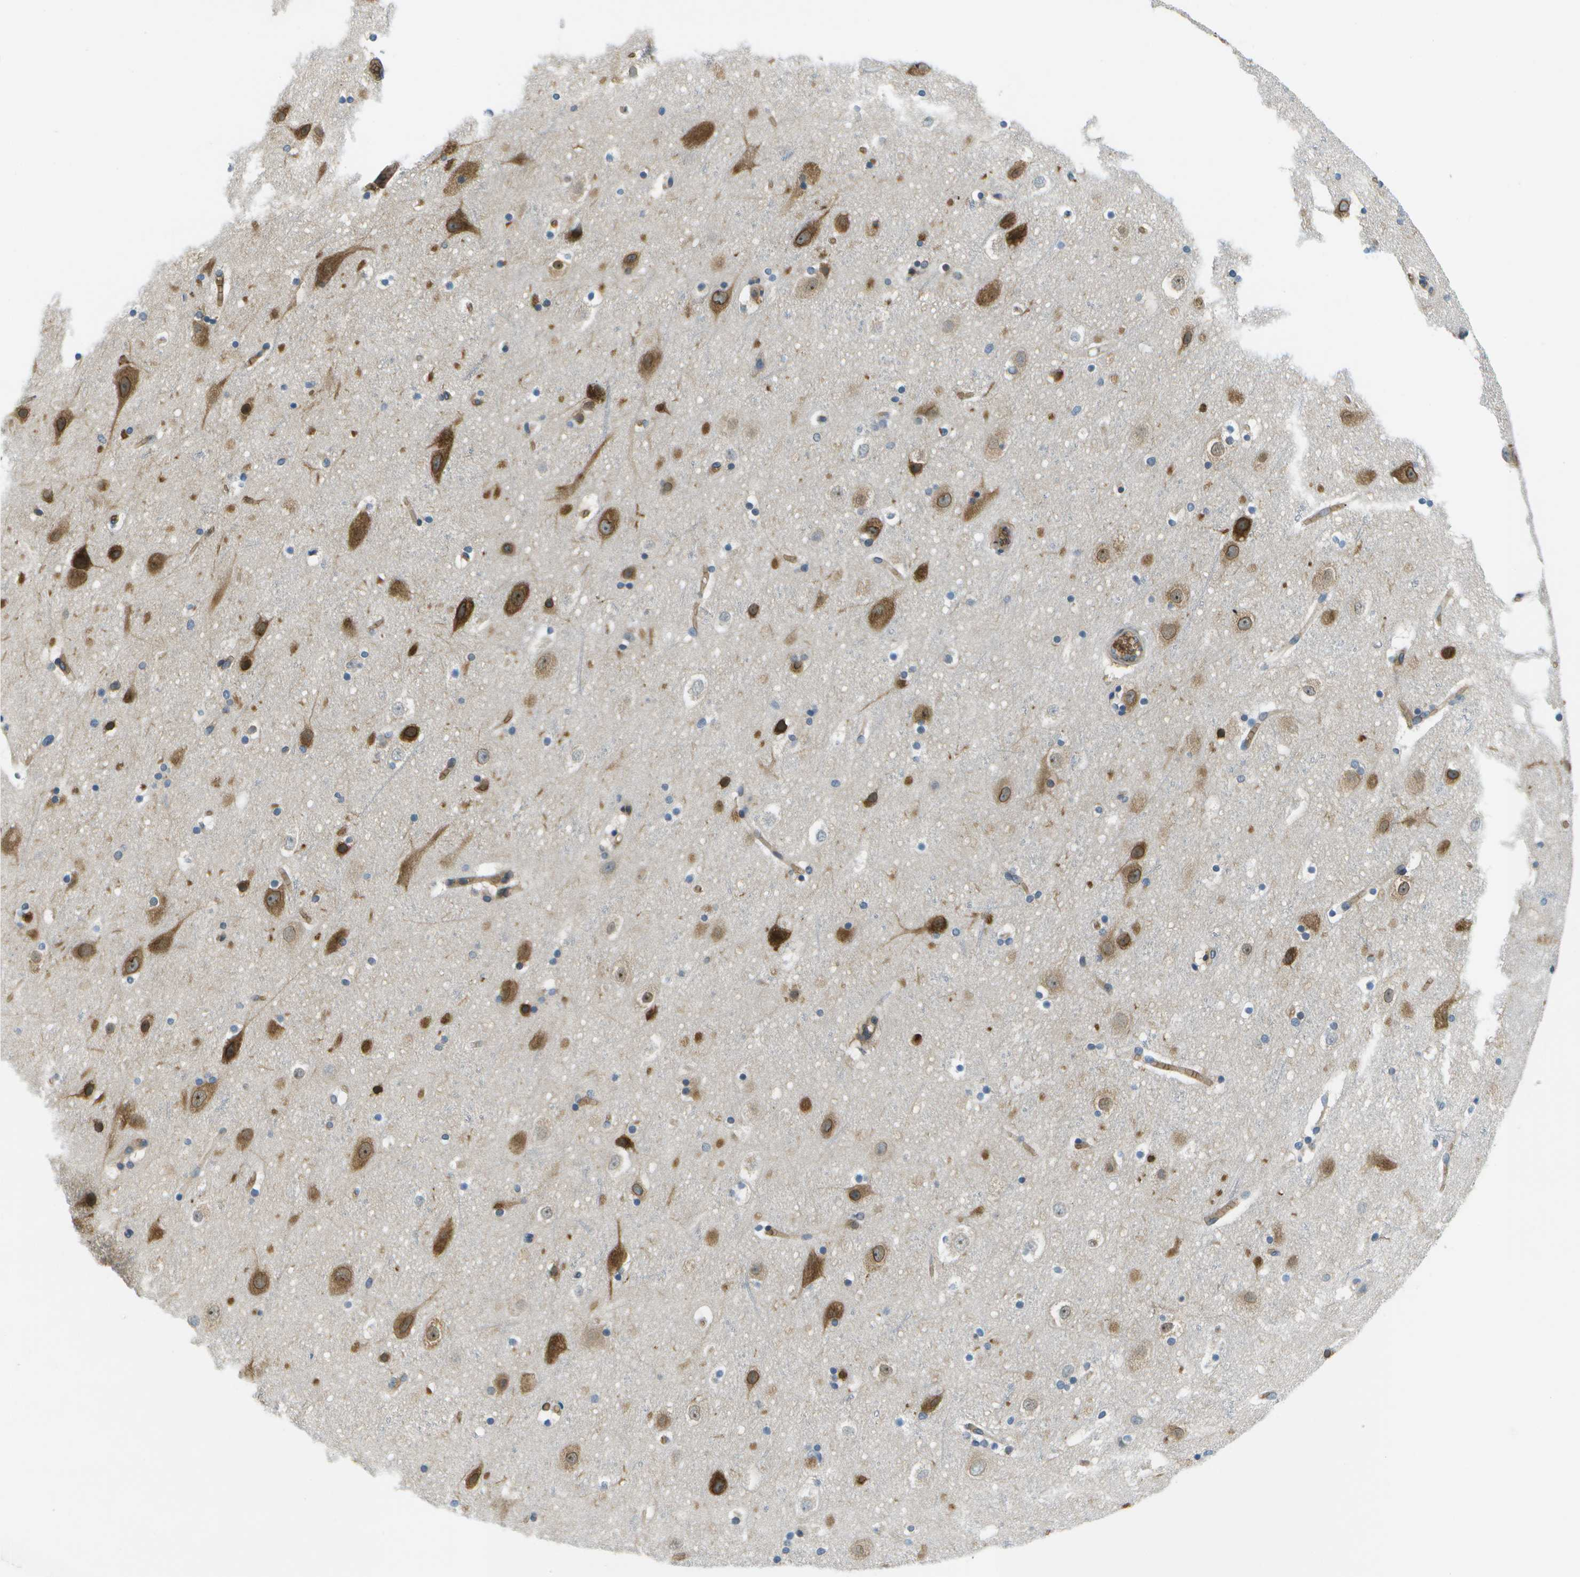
{"staining": {"intensity": "moderate", "quantity": ">75%", "location": "cytoplasmic/membranous"}, "tissue": "cerebral cortex", "cell_type": "Endothelial cells", "image_type": "normal", "snomed": [{"axis": "morphology", "description": "Normal tissue, NOS"}, {"axis": "topography", "description": "Cerebral cortex"}], "caption": "The image exhibits immunohistochemical staining of unremarkable cerebral cortex. There is moderate cytoplasmic/membranous positivity is present in about >75% of endothelial cells.", "gene": "CTIF", "patient": {"sex": "male", "age": 45}}